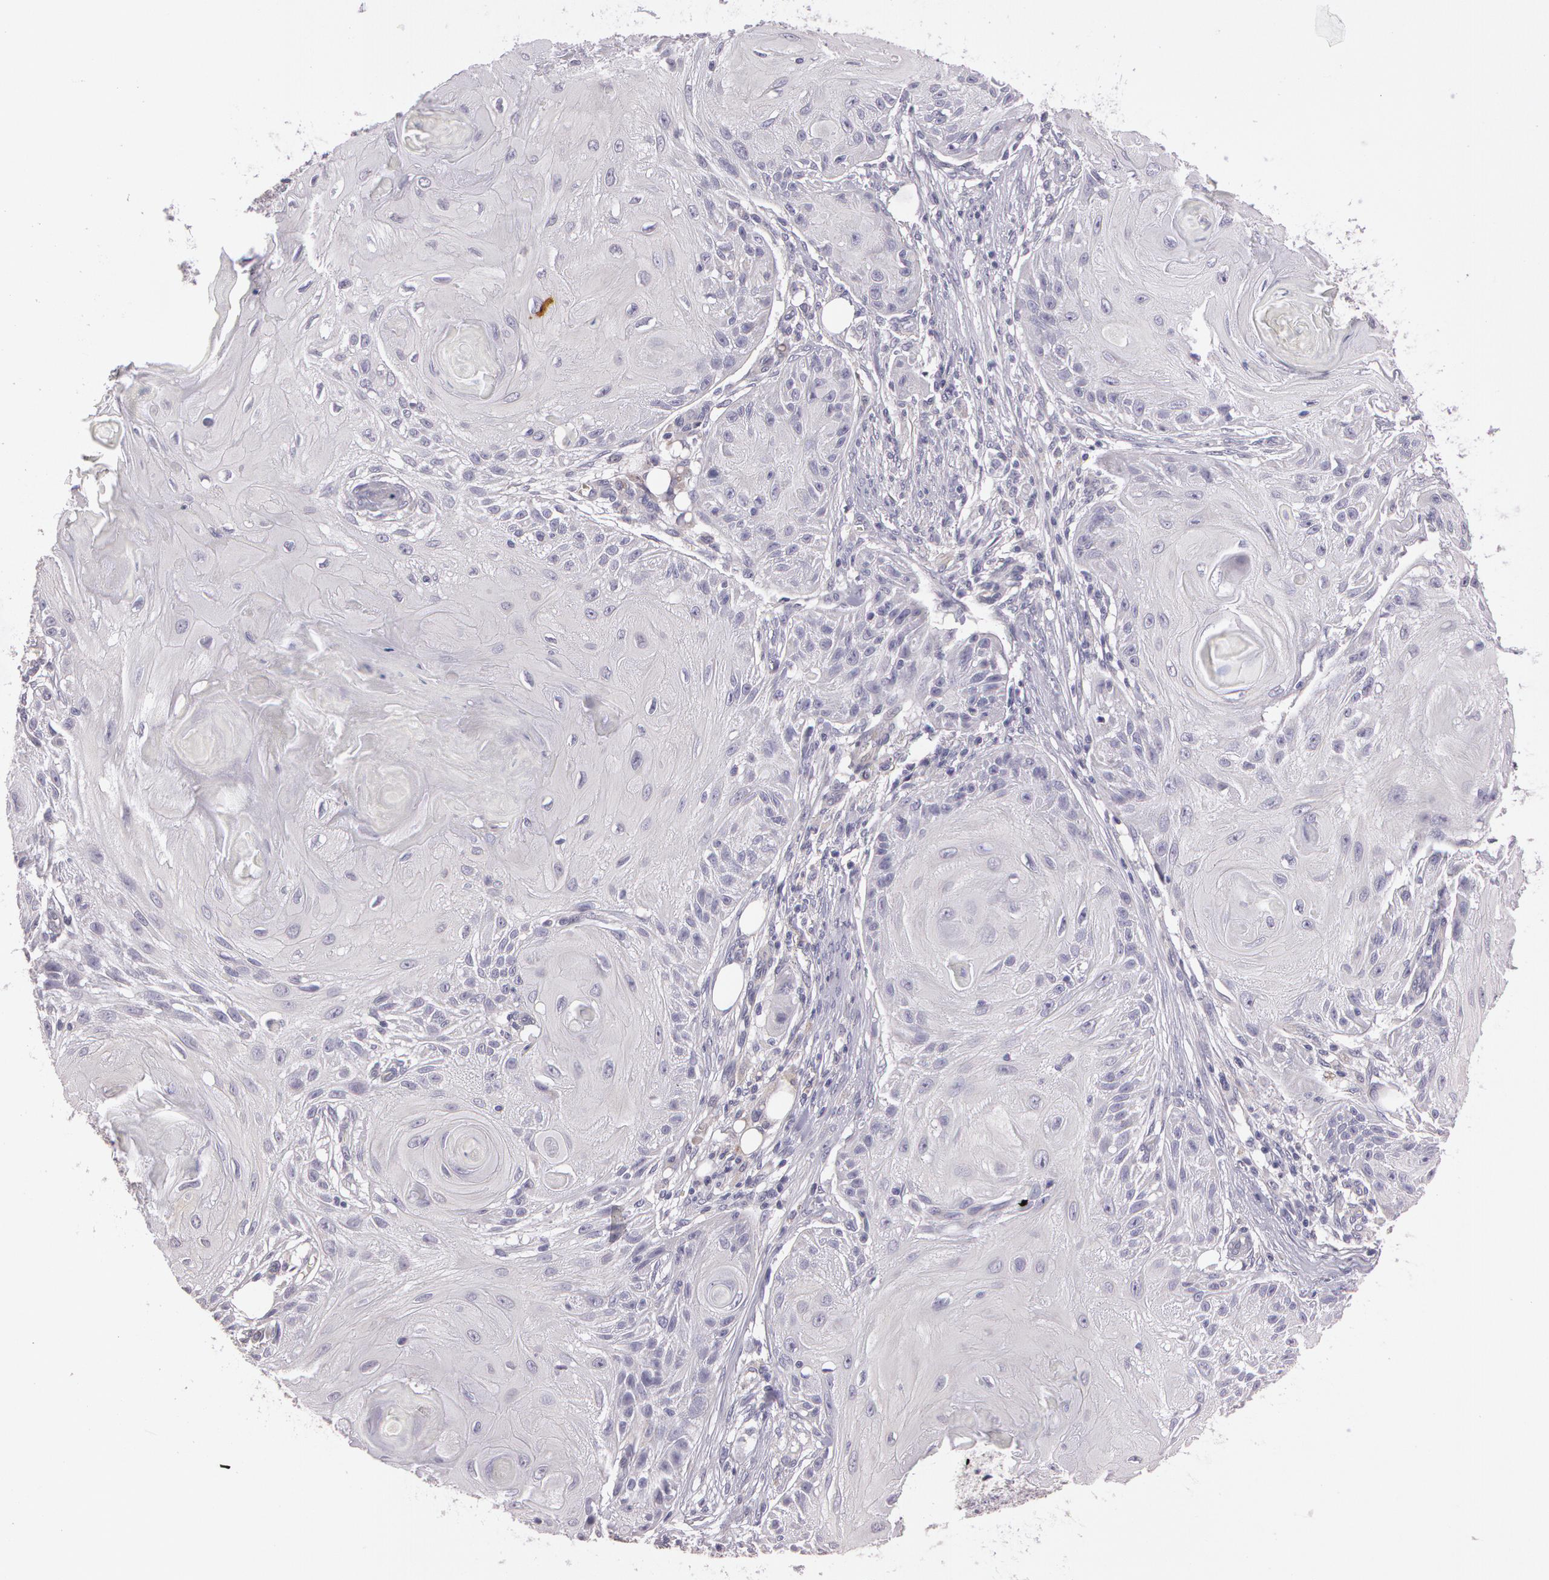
{"staining": {"intensity": "negative", "quantity": "none", "location": "none"}, "tissue": "skin cancer", "cell_type": "Tumor cells", "image_type": "cancer", "snomed": [{"axis": "morphology", "description": "Squamous cell carcinoma, NOS"}, {"axis": "topography", "description": "Skin"}], "caption": "High magnification brightfield microscopy of skin squamous cell carcinoma stained with DAB (brown) and counterstained with hematoxylin (blue): tumor cells show no significant expression.", "gene": "G2E3", "patient": {"sex": "female", "age": 88}}